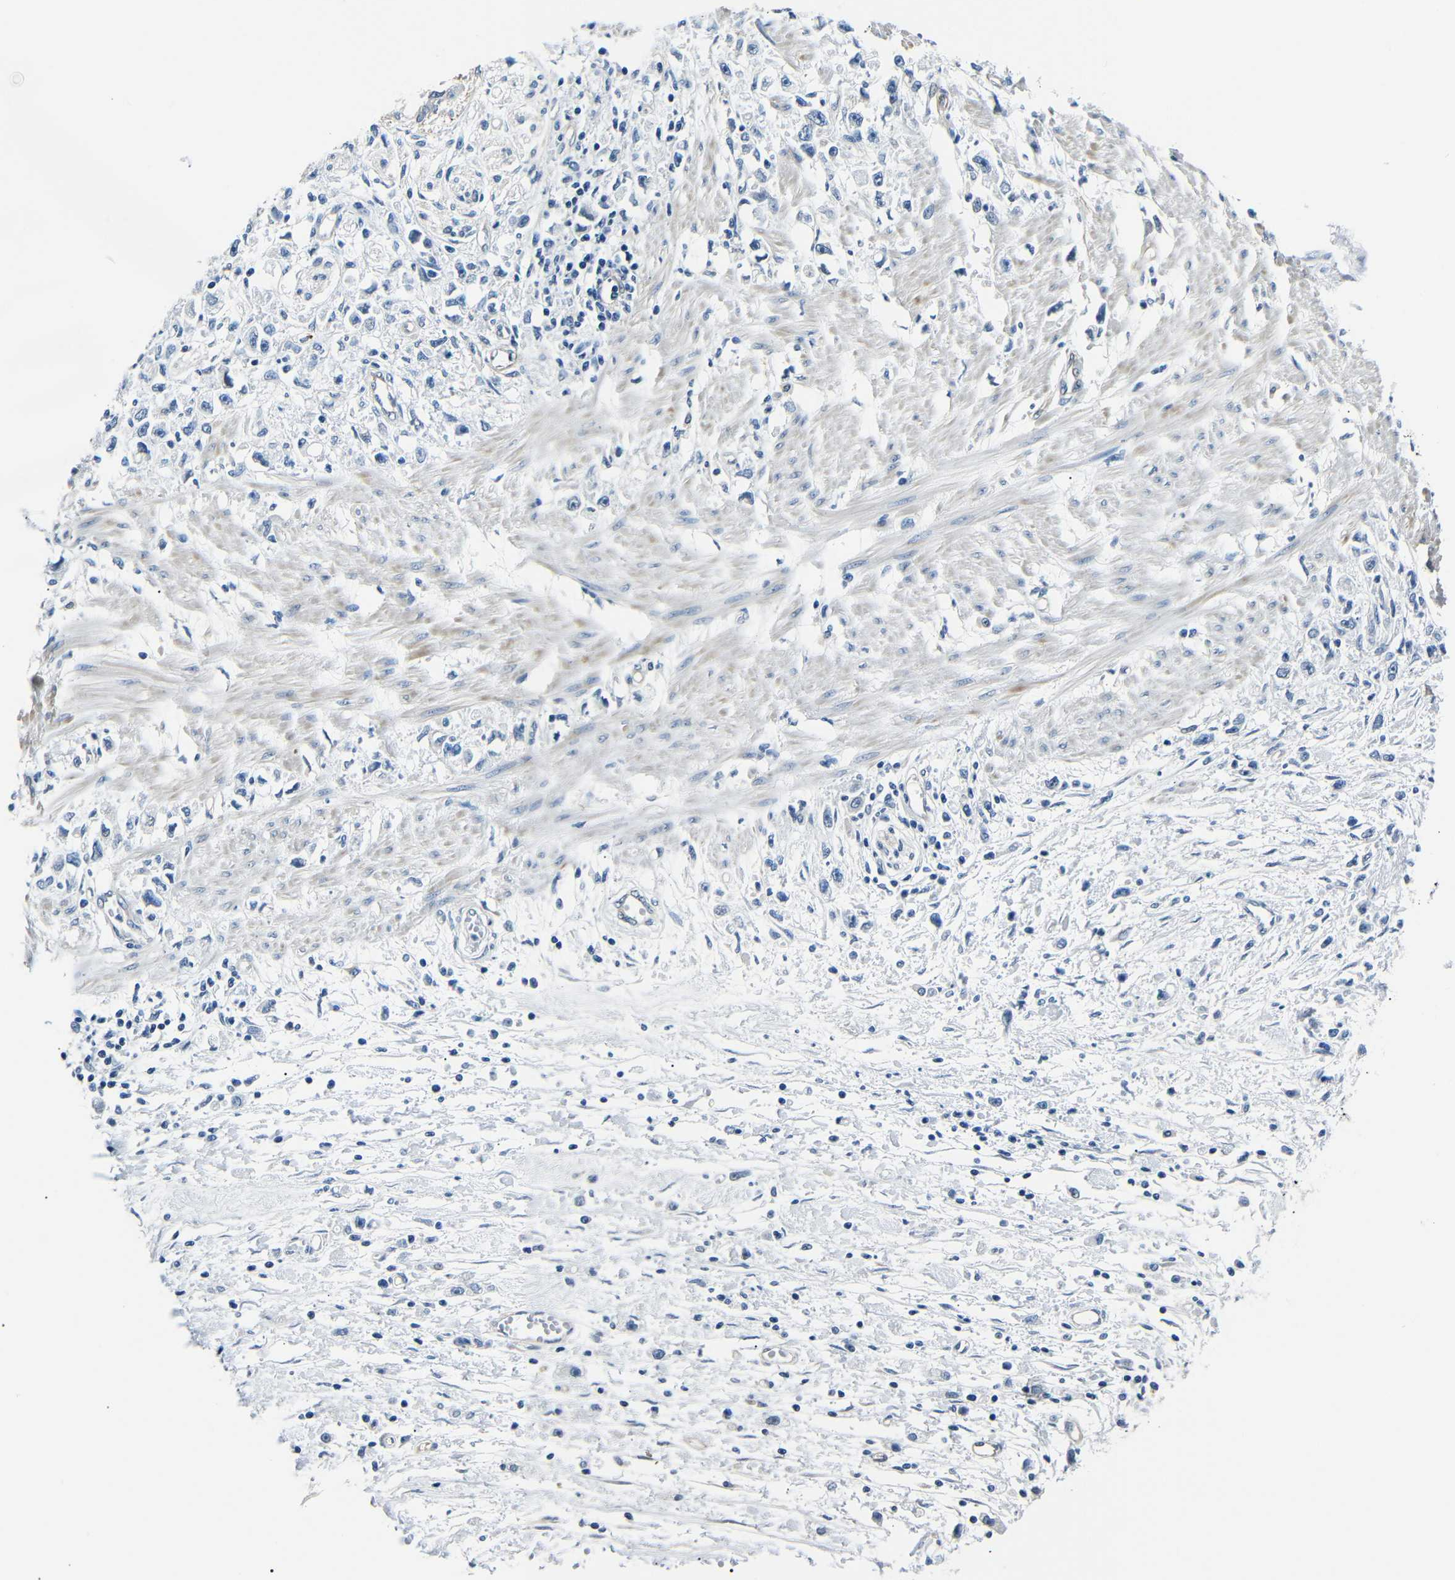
{"staining": {"intensity": "negative", "quantity": "none", "location": "none"}, "tissue": "stomach cancer", "cell_type": "Tumor cells", "image_type": "cancer", "snomed": [{"axis": "morphology", "description": "Adenocarcinoma, NOS"}, {"axis": "topography", "description": "Stomach"}], "caption": "The photomicrograph demonstrates no significant positivity in tumor cells of stomach cancer (adenocarcinoma).", "gene": "TAFA1", "patient": {"sex": "female", "age": 59}}